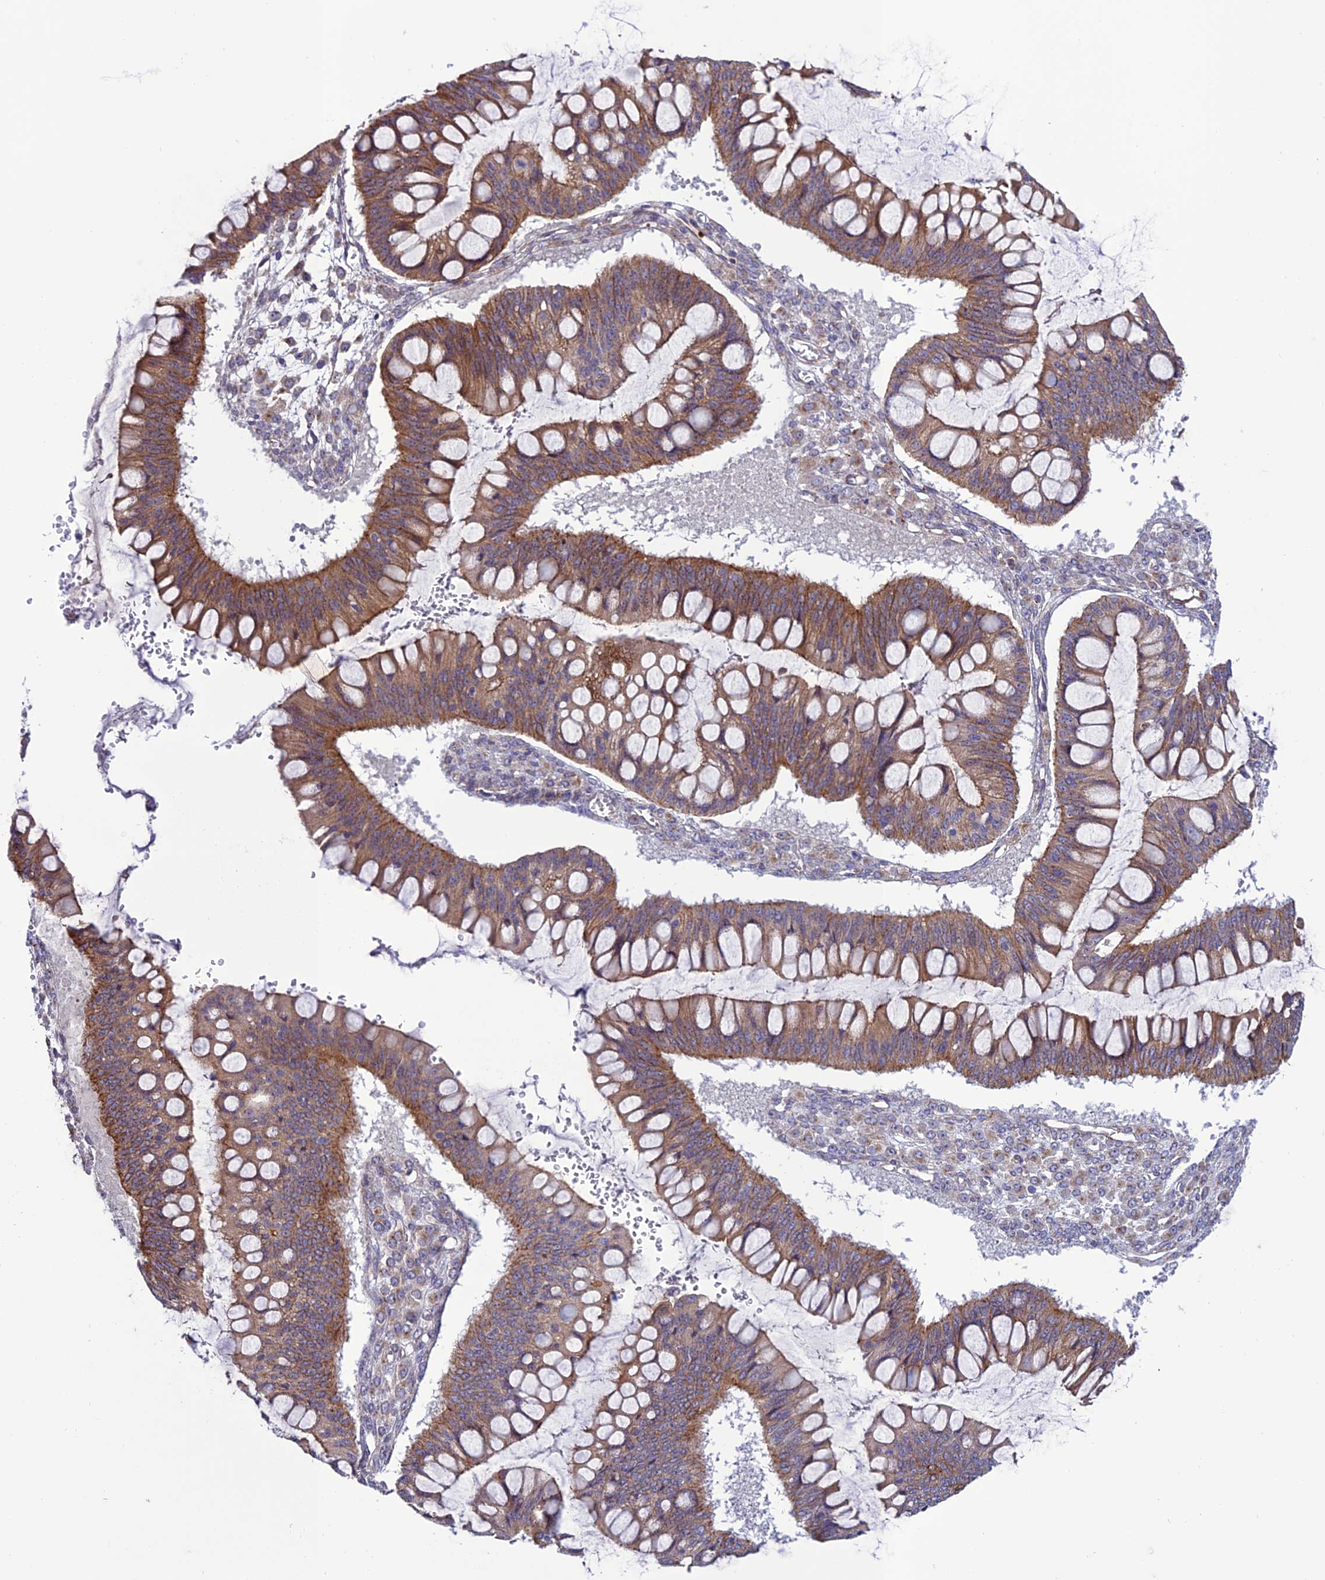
{"staining": {"intensity": "moderate", "quantity": "25%-75%", "location": "cytoplasmic/membranous"}, "tissue": "ovarian cancer", "cell_type": "Tumor cells", "image_type": "cancer", "snomed": [{"axis": "morphology", "description": "Cystadenocarcinoma, mucinous, NOS"}, {"axis": "topography", "description": "Ovary"}], "caption": "Protein staining by IHC exhibits moderate cytoplasmic/membranous staining in approximately 25%-75% of tumor cells in mucinous cystadenocarcinoma (ovarian). (Stains: DAB in brown, nuclei in blue, Microscopy: brightfield microscopy at high magnification).", "gene": "TNIP3", "patient": {"sex": "female", "age": 73}}